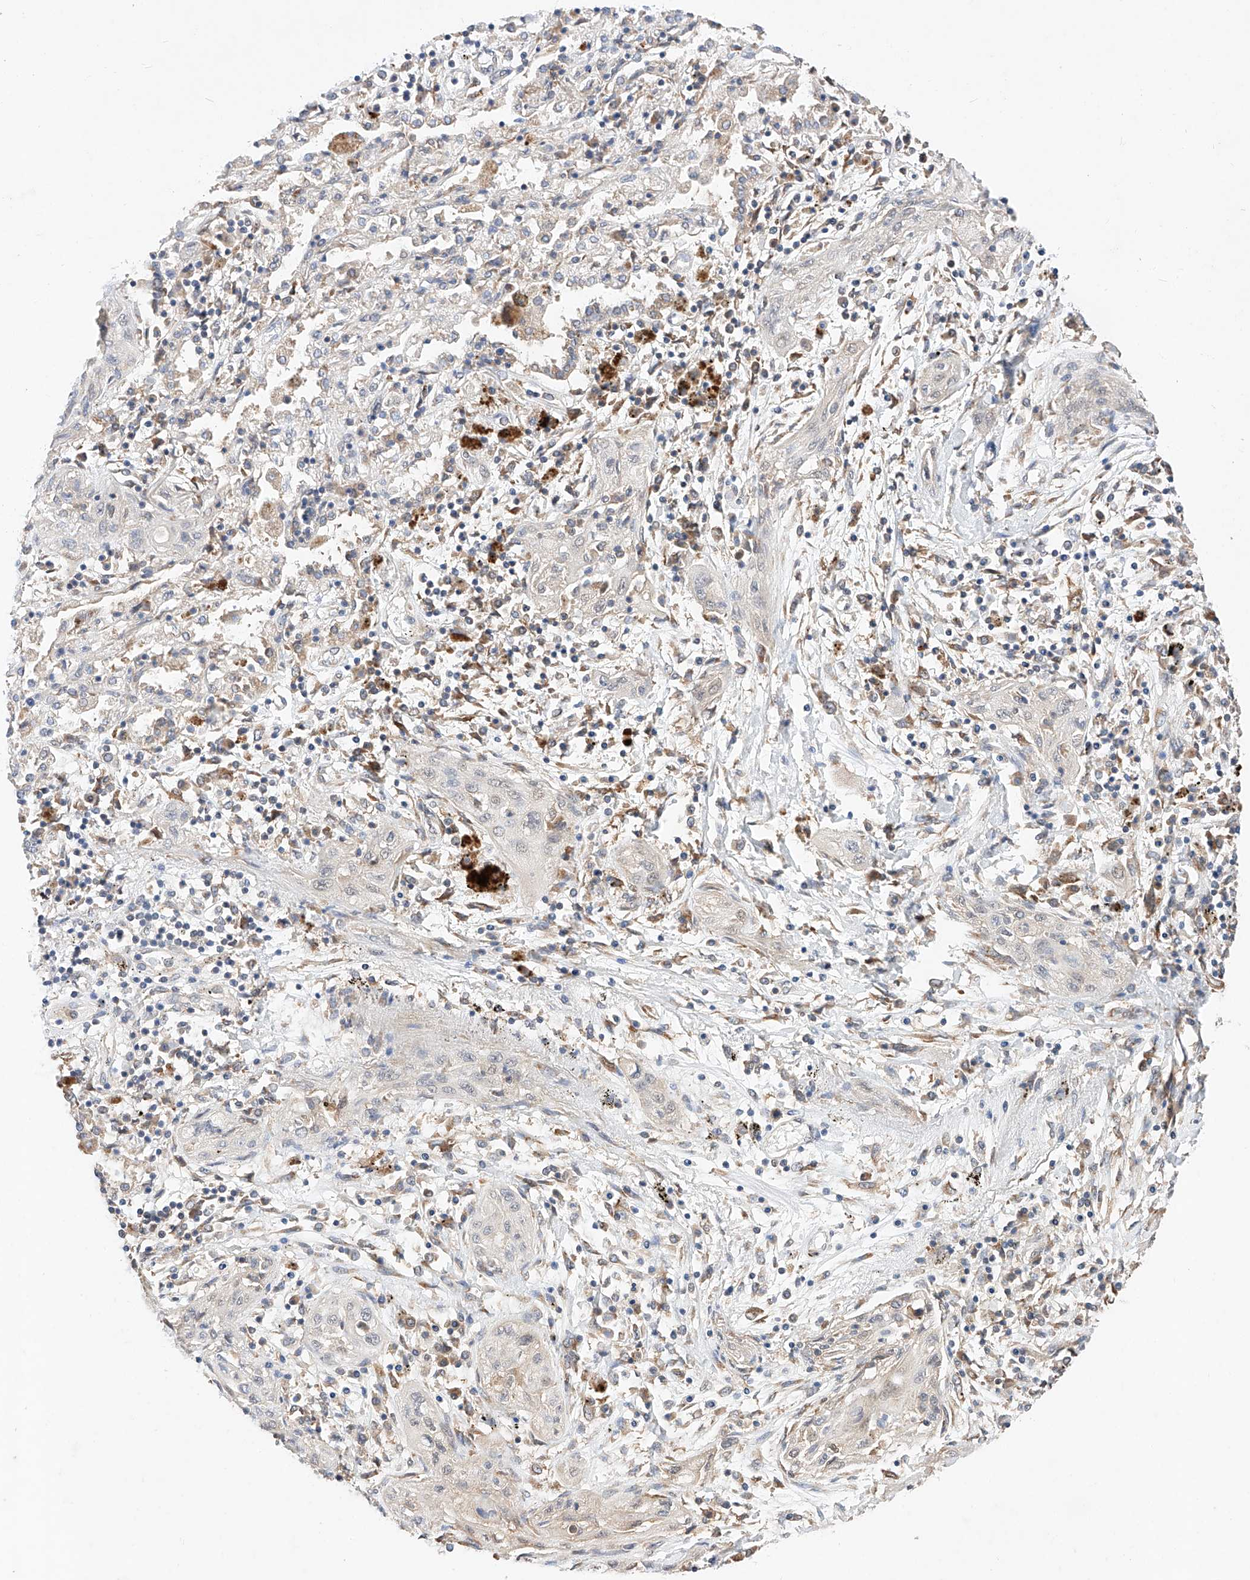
{"staining": {"intensity": "negative", "quantity": "none", "location": "none"}, "tissue": "lung cancer", "cell_type": "Tumor cells", "image_type": "cancer", "snomed": [{"axis": "morphology", "description": "Squamous cell carcinoma, NOS"}, {"axis": "topography", "description": "Lung"}], "caption": "IHC micrograph of neoplastic tissue: lung squamous cell carcinoma stained with DAB exhibits no significant protein staining in tumor cells. (DAB (3,3'-diaminobenzidine) immunohistochemistry (IHC) visualized using brightfield microscopy, high magnification).", "gene": "ZSCAN4", "patient": {"sex": "female", "age": 47}}